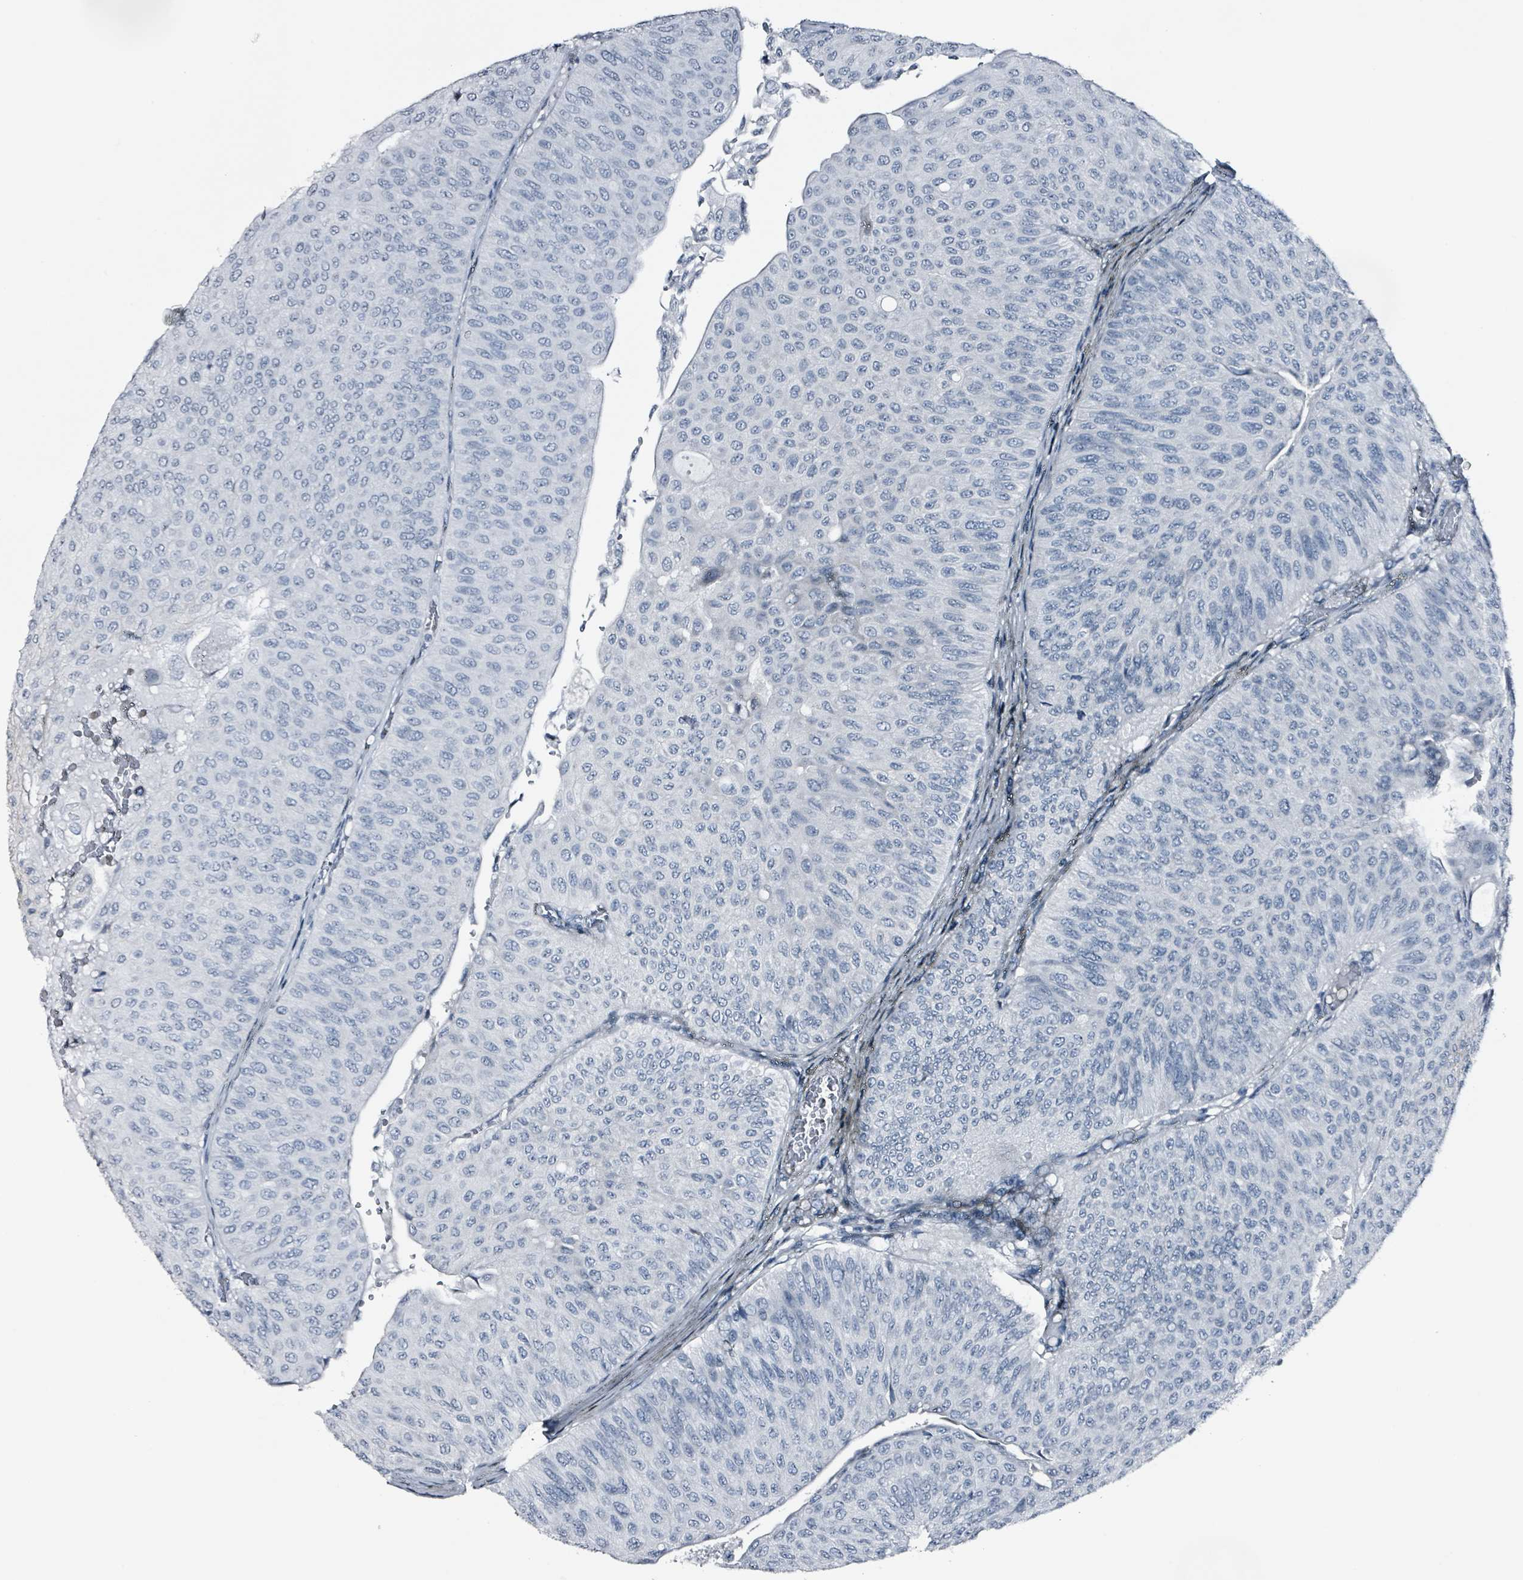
{"staining": {"intensity": "negative", "quantity": "none", "location": "none"}, "tissue": "urothelial cancer", "cell_type": "Tumor cells", "image_type": "cancer", "snomed": [{"axis": "morphology", "description": "Urothelial carcinoma, NOS"}, {"axis": "topography", "description": "Urinary bladder"}], "caption": "This is a histopathology image of IHC staining of transitional cell carcinoma, which shows no positivity in tumor cells. (Stains: DAB immunohistochemistry with hematoxylin counter stain, Microscopy: brightfield microscopy at high magnification).", "gene": "CA9", "patient": {"sex": "male", "age": 59}}